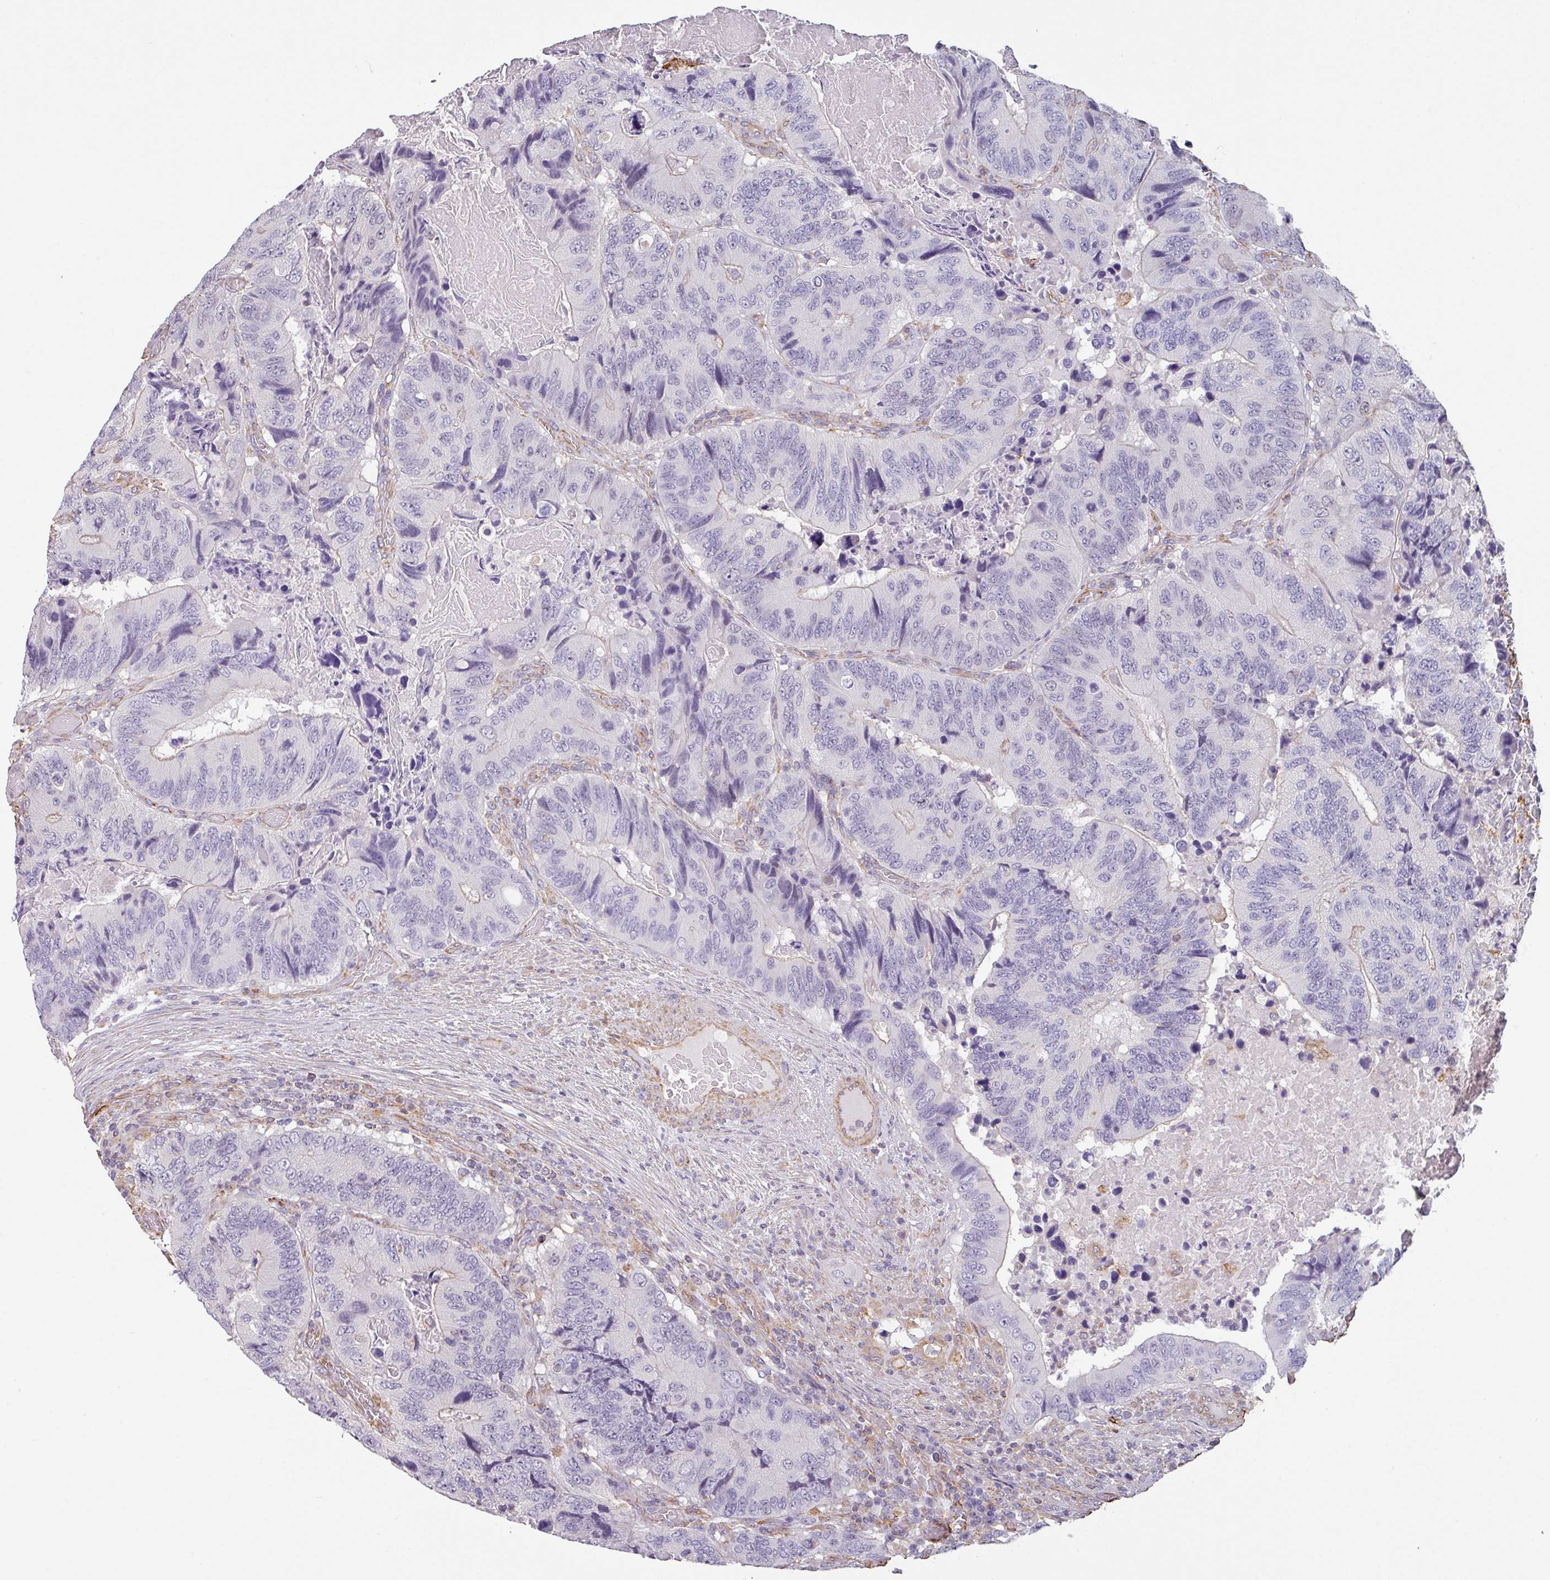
{"staining": {"intensity": "negative", "quantity": "none", "location": "none"}, "tissue": "colorectal cancer", "cell_type": "Tumor cells", "image_type": "cancer", "snomed": [{"axis": "morphology", "description": "Adenocarcinoma, NOS"}, {"axis": "topography", "description": "Colon"}], "caption": "DAB immunohistochemical staining of human colorectal cancer (adenocarcinoma) shows no significant staining in tumor cells.", "gene": "ZNF280C", "patient": {"sex": "male", "age": 84}}